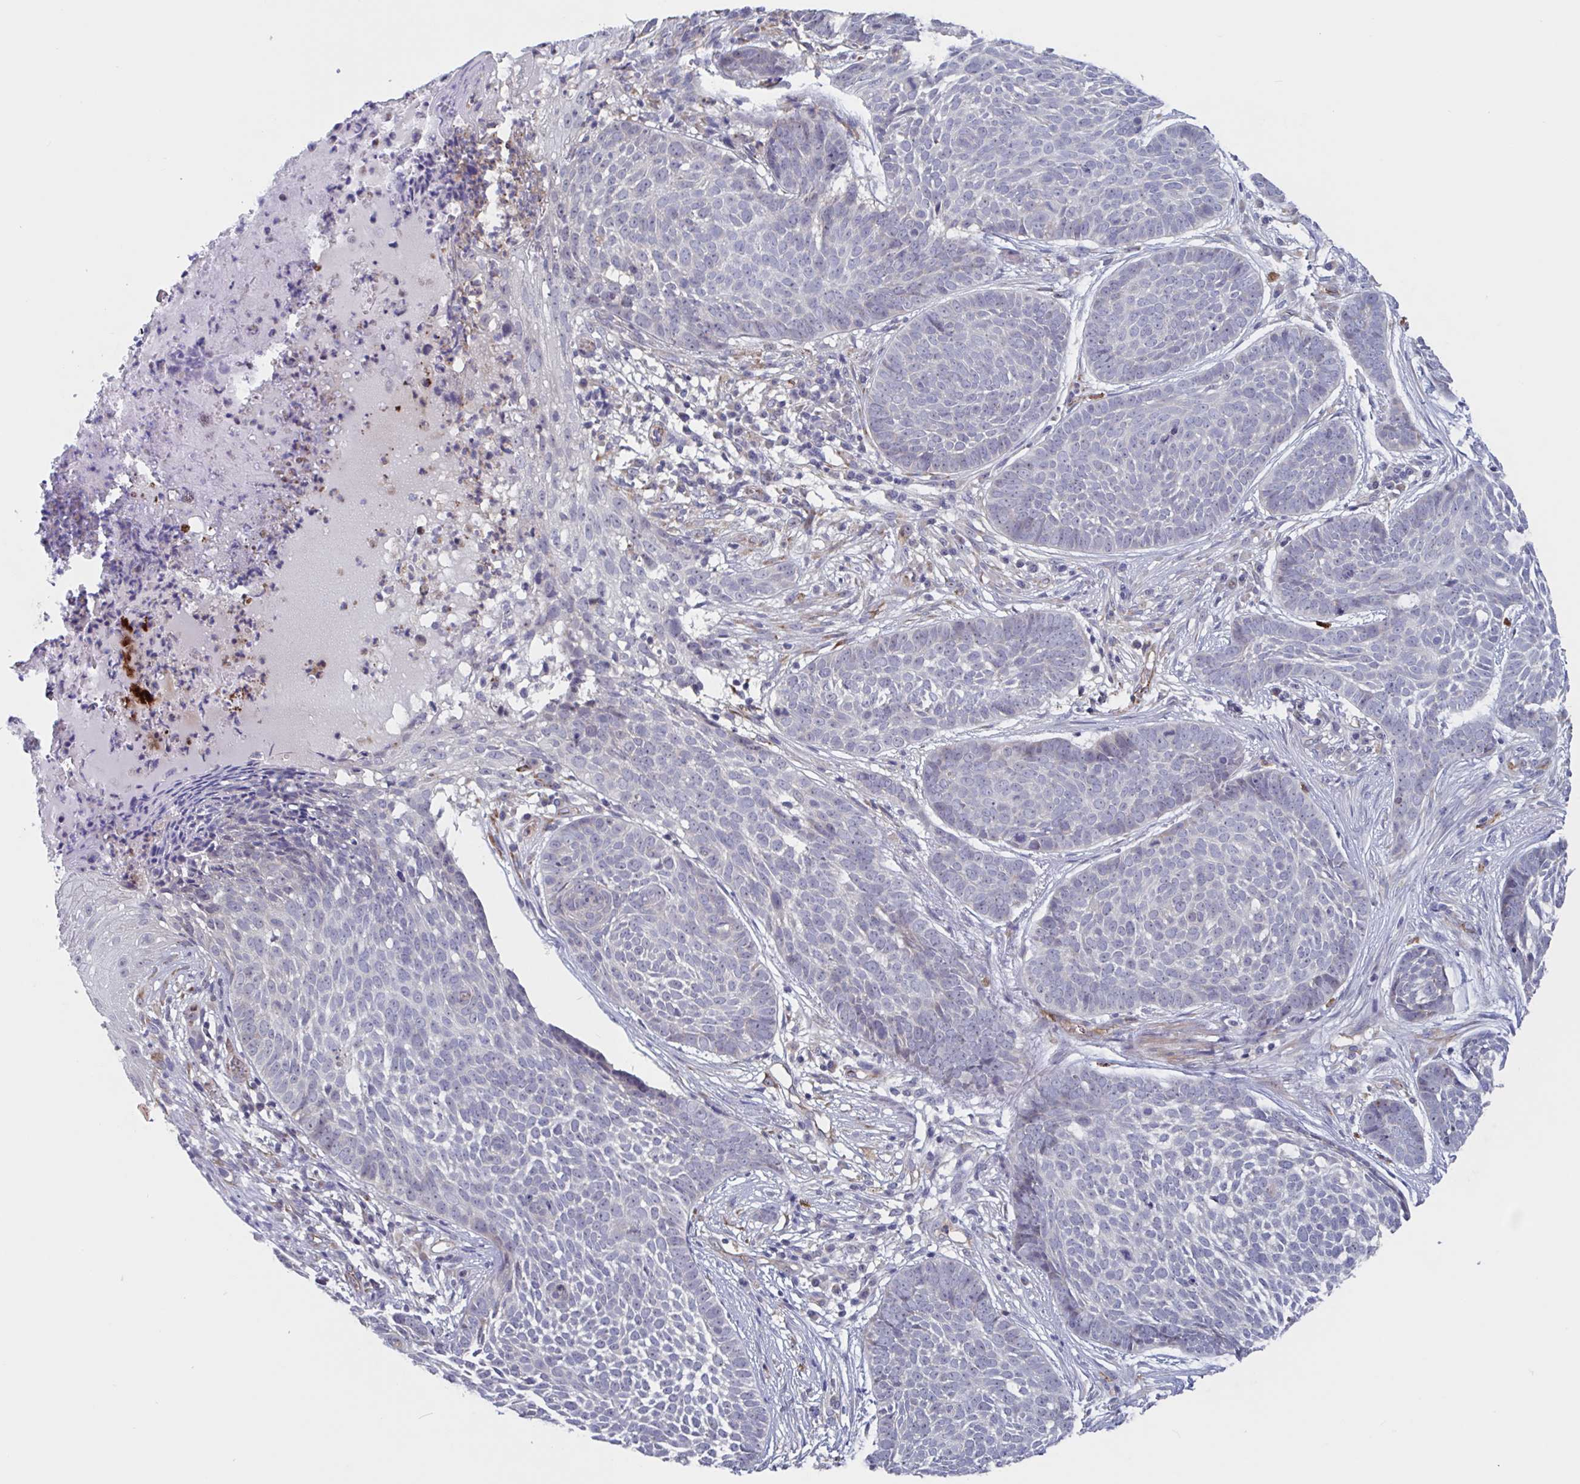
{"staining": {"intensity": "negative", "quantity": "none", "location": "none"}, "tissue": "skin cancer", "cell_type": "Tumor cells", "image_type": "cancer", "snomed": [{"axis": "morphology", "description": "Basal cell carcinoma"}, {"axis": "topography", "description": "Skin"}], "caption": "An image of skin basal cell carcinoma stained for a protein demonstrates no brown staining in tumor cells.", "gene": "ST14", "patient": {"sex": "female", "age": 89}}